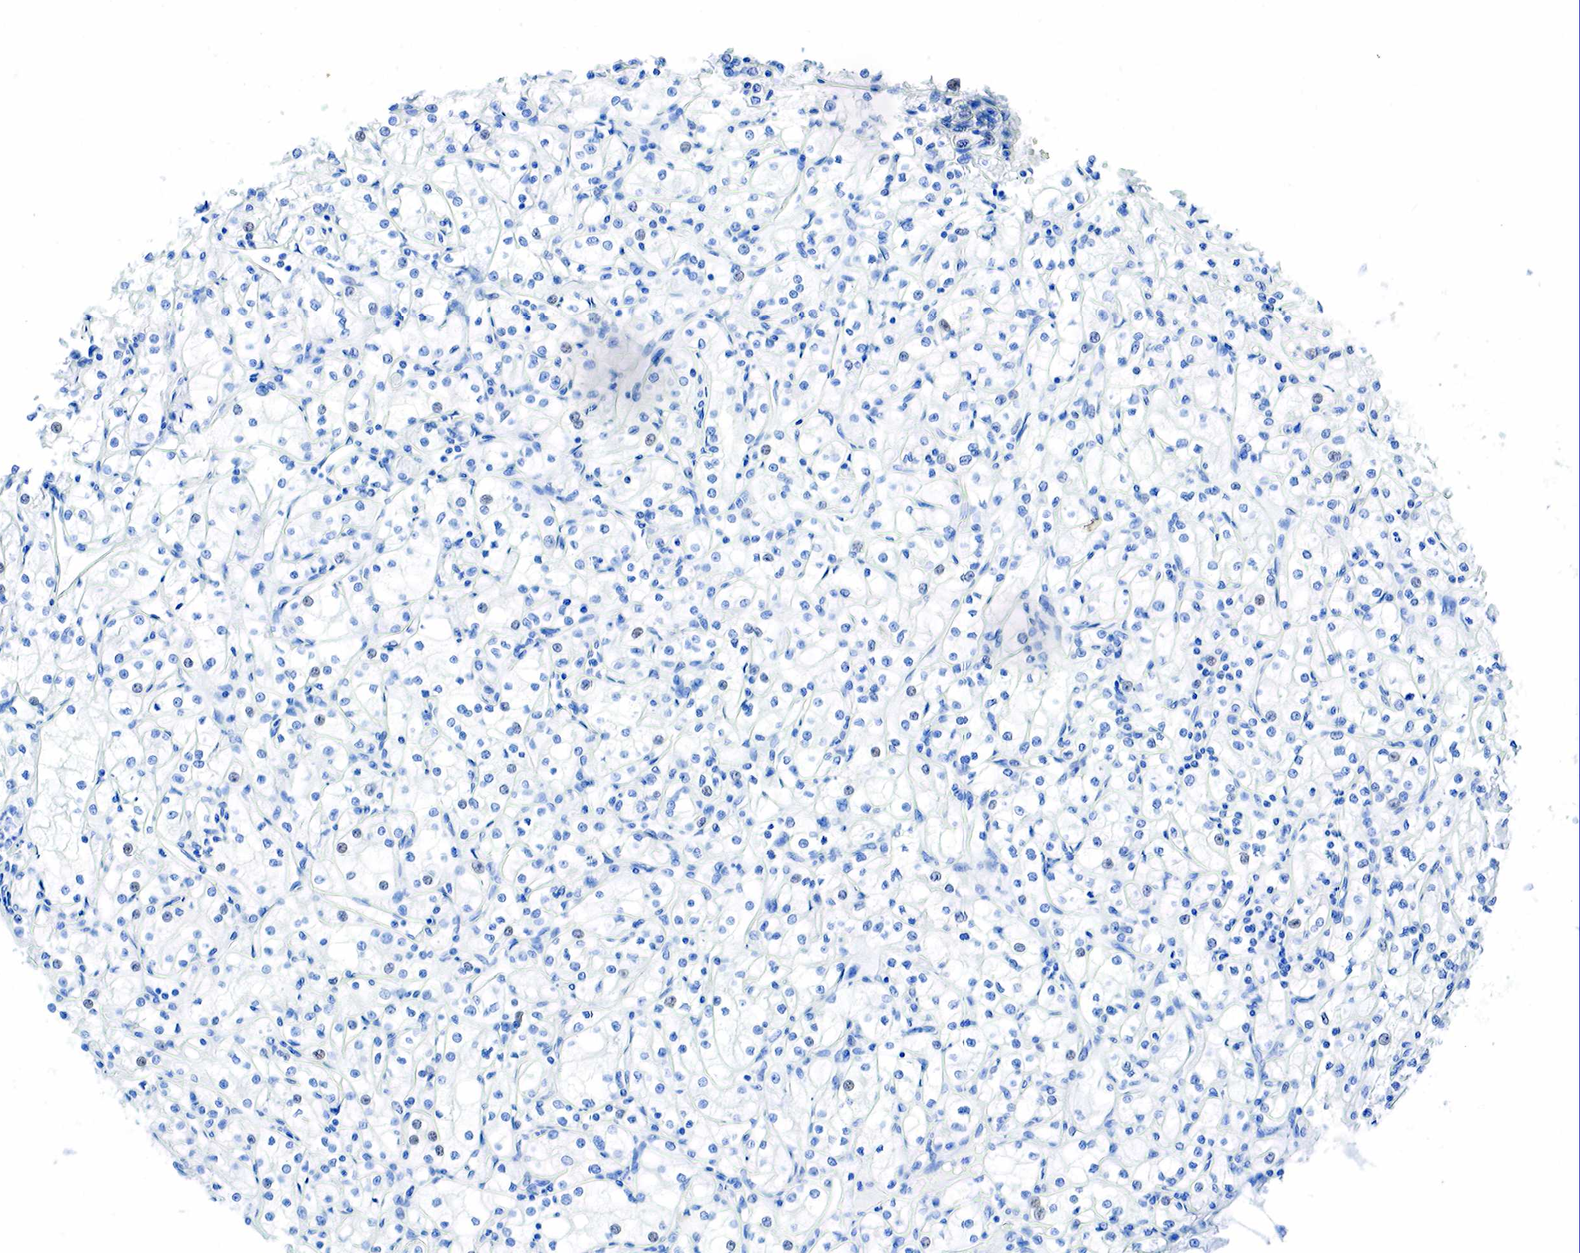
{"staining": {"intensity": "negative", "quantity": "none", "location": "none"}, "tissue": "renal cancer", "cell_type": "Tumor cells", "image_type": "cancer", "snomed": [{"axis": "morphology", "description": "Adenocarcinoma, NOS"}, {"axis": "topography", "description": "Kidney"}], "caption": "Immunohistochemical staining of human adenocarcinoma (renal) shows no significant expression in tumor cells.", "gene": "INHA", "patient": {"sex": "male", "age": 61}}